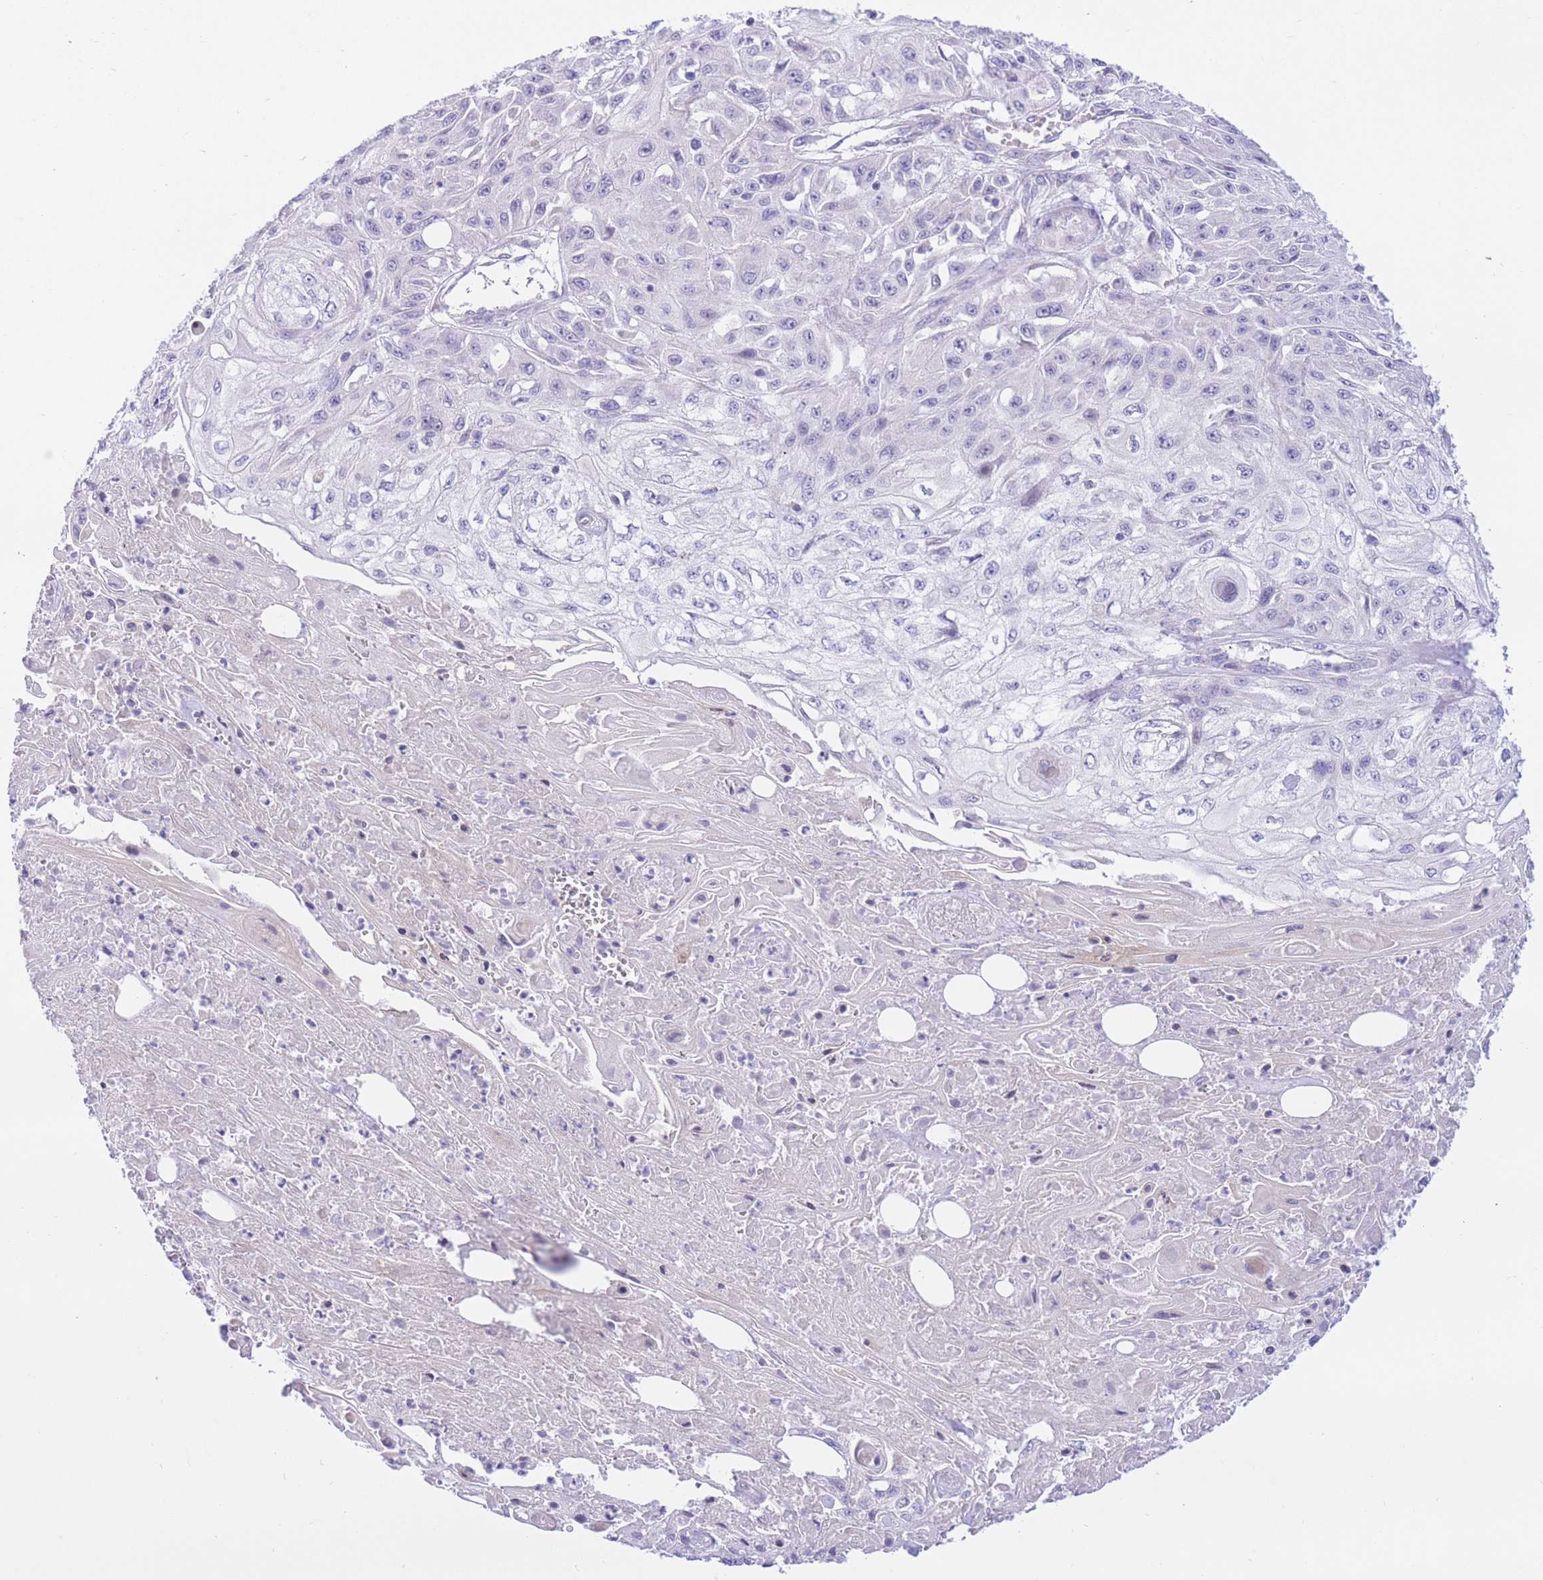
{"staining": {"intensity": "negative", "quantity": "none", "location": "none"}, "tissue": "skin cancer", "cell_type": "Tumor cells", "image_type": "cancer", "snomed": [{"axis": "morphology", "description": "Squamous cell carcinoma, NOS"}, {"axis": "morphology", "description": "Squamous cell carcinoma, metastatic, NOS"}, {"axis": "topography", "description": "Skin"}, {"axis": "topography", "description": "Lymph node"}], "caption": "Photomicrograph shows no significant protein expression in tumor cells of skin cancer.", "gene": "RPL39L", "patient": {"sex": "male", "age": 75}}